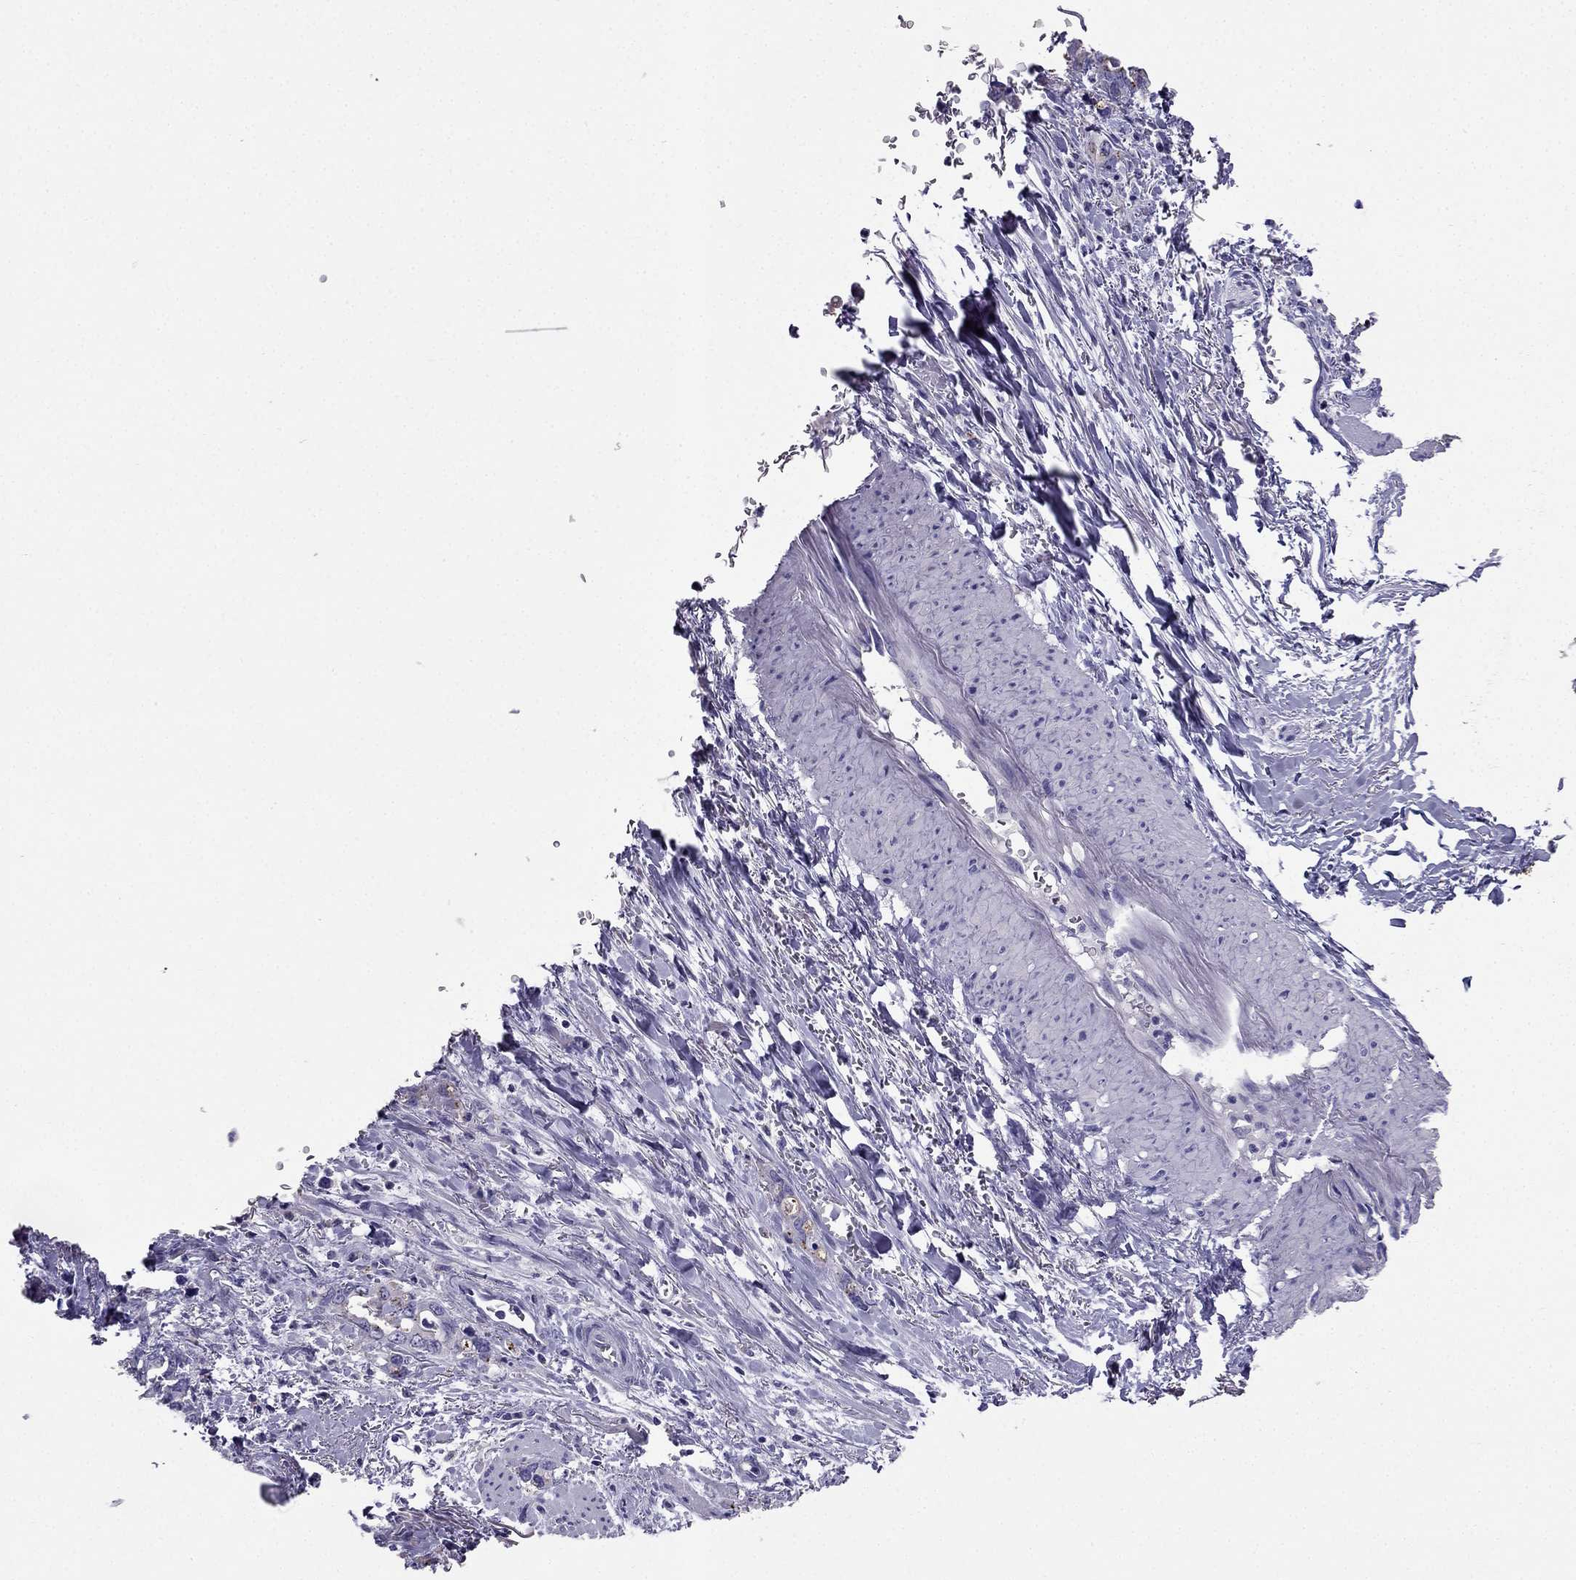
{"staining": {"intensity": "negative", "quantity": "none", "location": "none"}, "tissue": "stomach cancer", "cell_type": "Tumor cells", "image_type": "cancer", "snomed": [{"axis": "morphology", "description": "Normal tissue, NOS"}, {"axis": "morphology", "description": "Adenocarcinoma, NOS"}, {"axis": "topography", "description": "Esophagus"}, {"axis": "topography", "description": "Stomach, upper"}], "caption": "Human stomach adenocarcinoma stained for a protein using immunohistochemistry demonstrates no expression in tumor cells.", "gene": "PTH", "patient": {"sex": "male", "age": 74}}